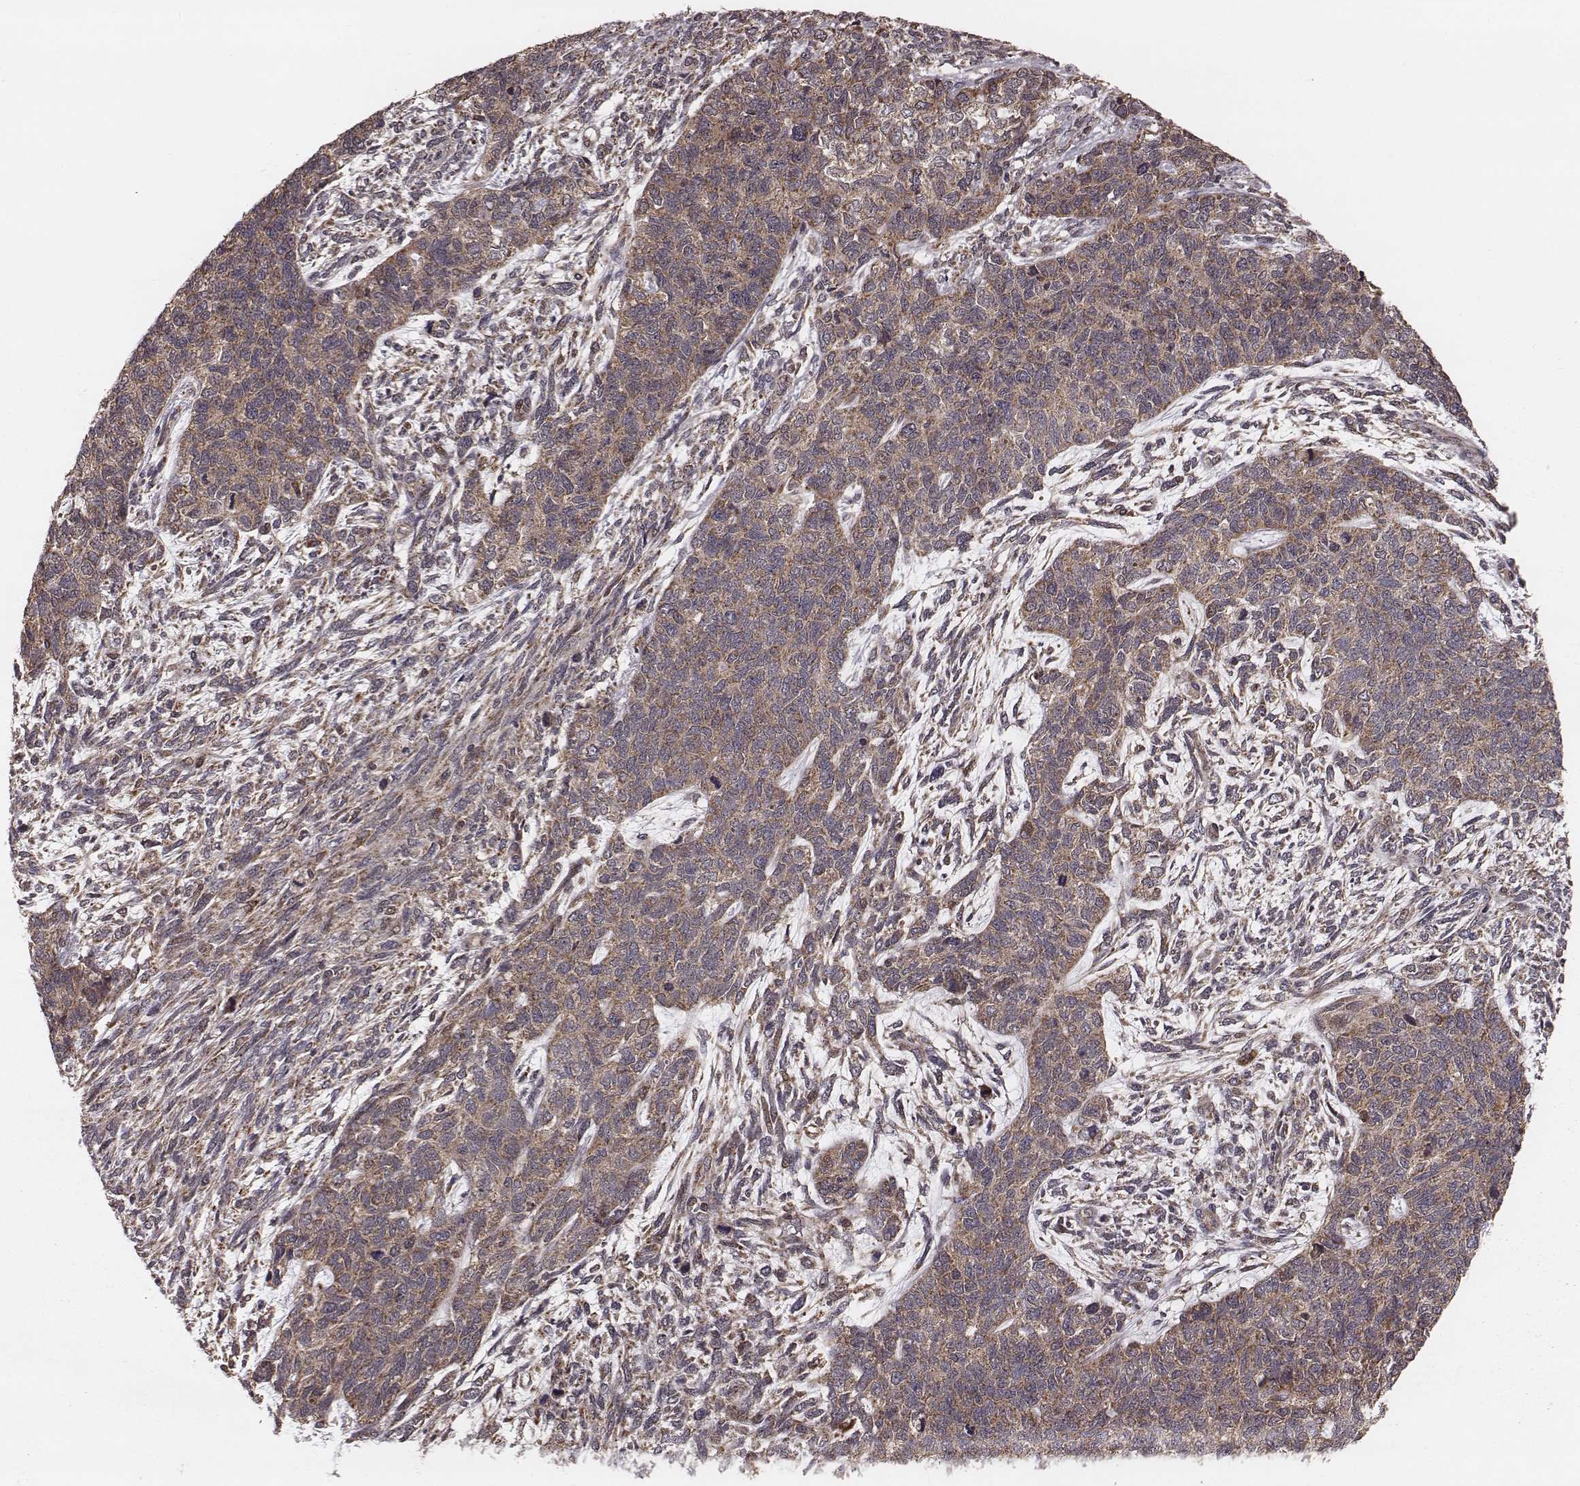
{"staining": {"intensity": "moderate", "quantity": ">75%", "location": "cytoplasmic/membranous"}, "tissue": "cervical cancer", "cell_type": "Tumor cells", "image_type": "cancer", "snomed": [{"axis": "morphology", "description": "Squamous cell carcinoma, NOS"}, {"axis": "topography", "description": "Cervix"}], "caption": "Tumor cells exhibit medium levels of moderate cytoplasmic/membranous staining in about >75% of cells in human cervical cancer. The staining was performed using DAB, with brown indicating positive protein expression. Nuclei are stained blue with hematoxylin.", "gene": "ZDHHC21", "patient": {"sex": "female", "age": 63}}